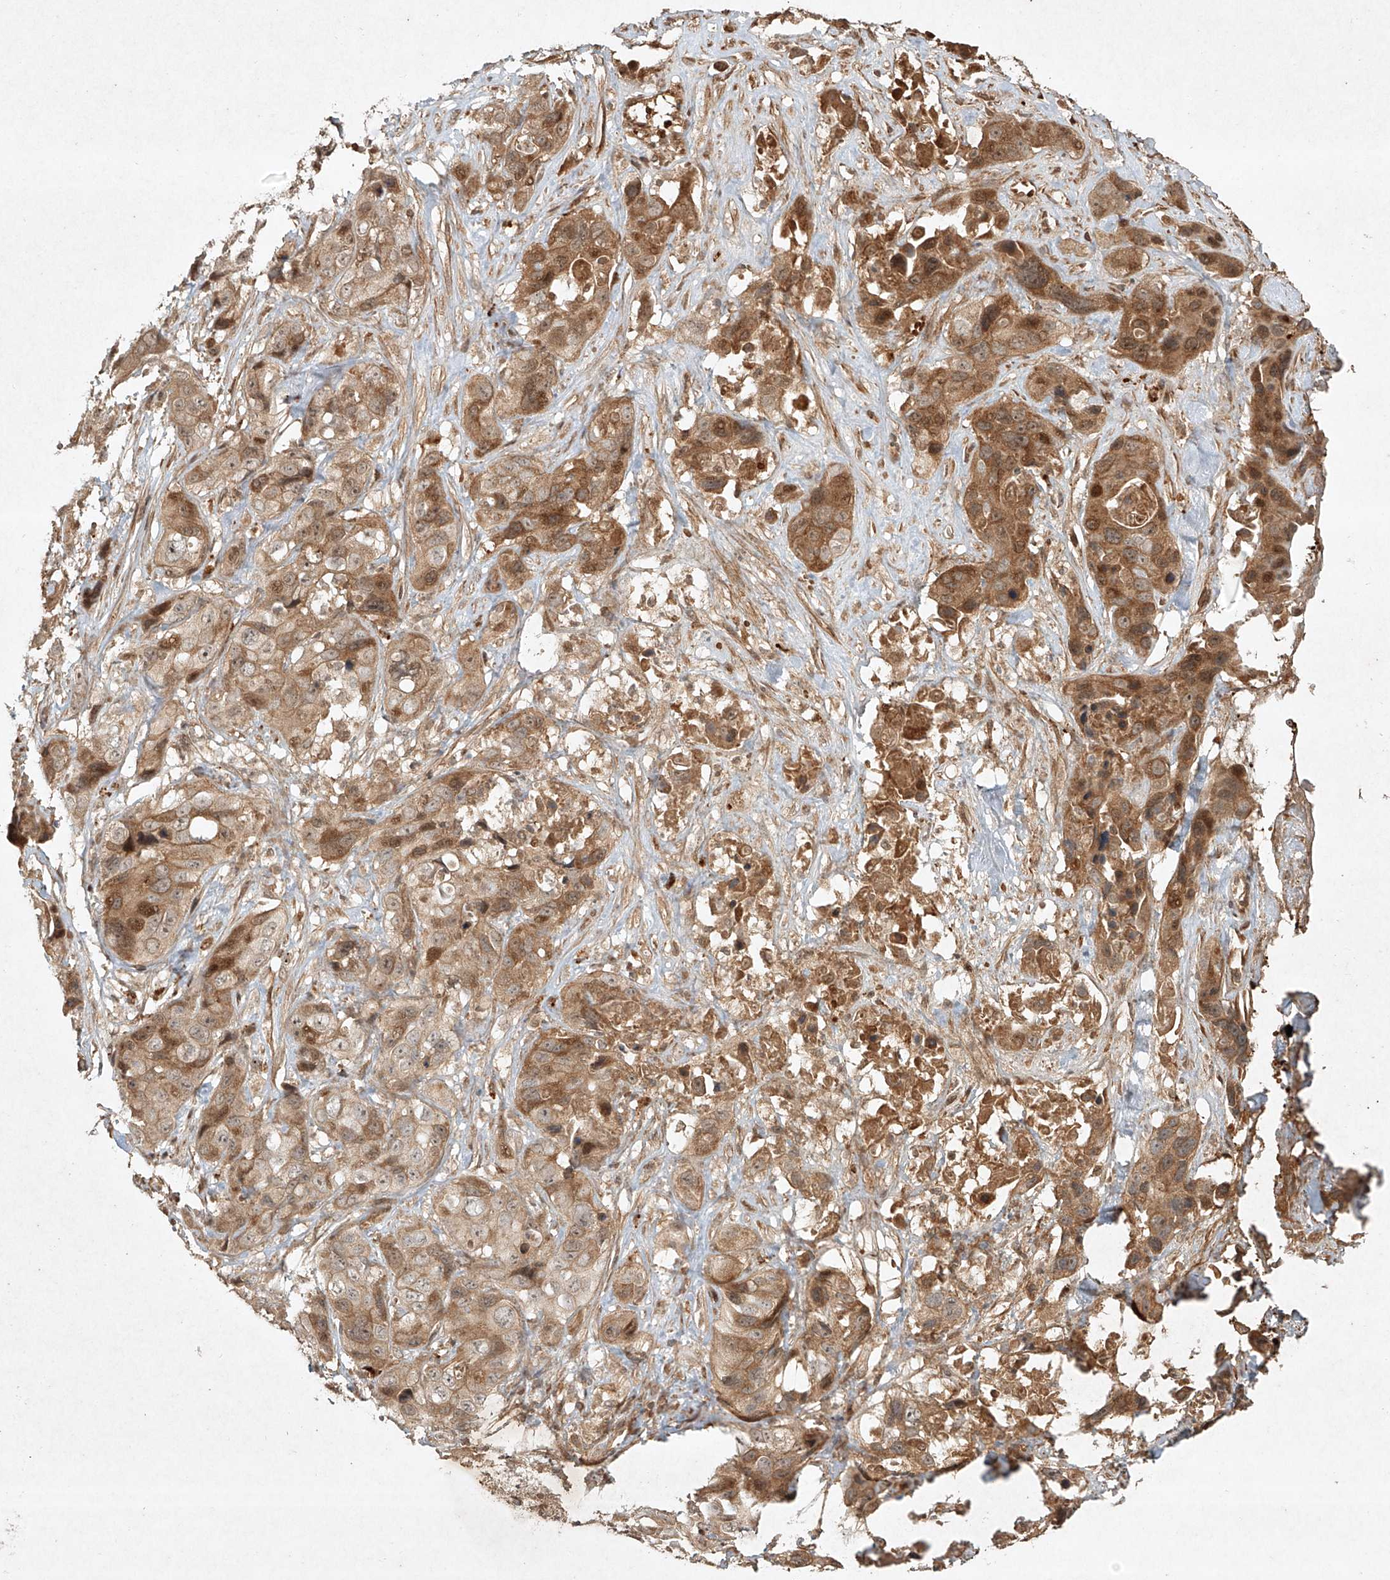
{"staining": {"intensity": "moderate", "quantity": ">75%", "location": "cytoplasmic/membranous,nuclear"}, "tissue": "liver cancer", "cell_type": "Tumor cells", "image_type": "cancer", "snomed": [{"axis": "morphology", "description": "Cholangiocarcinoma"}, {"axis": "topography", "description": "Liver"}], "caption": "Liver cholangiocarcinoma was stained to show a protein in brown. There is medium levels of moderate cytoplasmic/membranous and nuclear positivity in about >75% of tumor cells.", "gene": "CYYR1", "patient": {"sex": "female", "age": 61}}